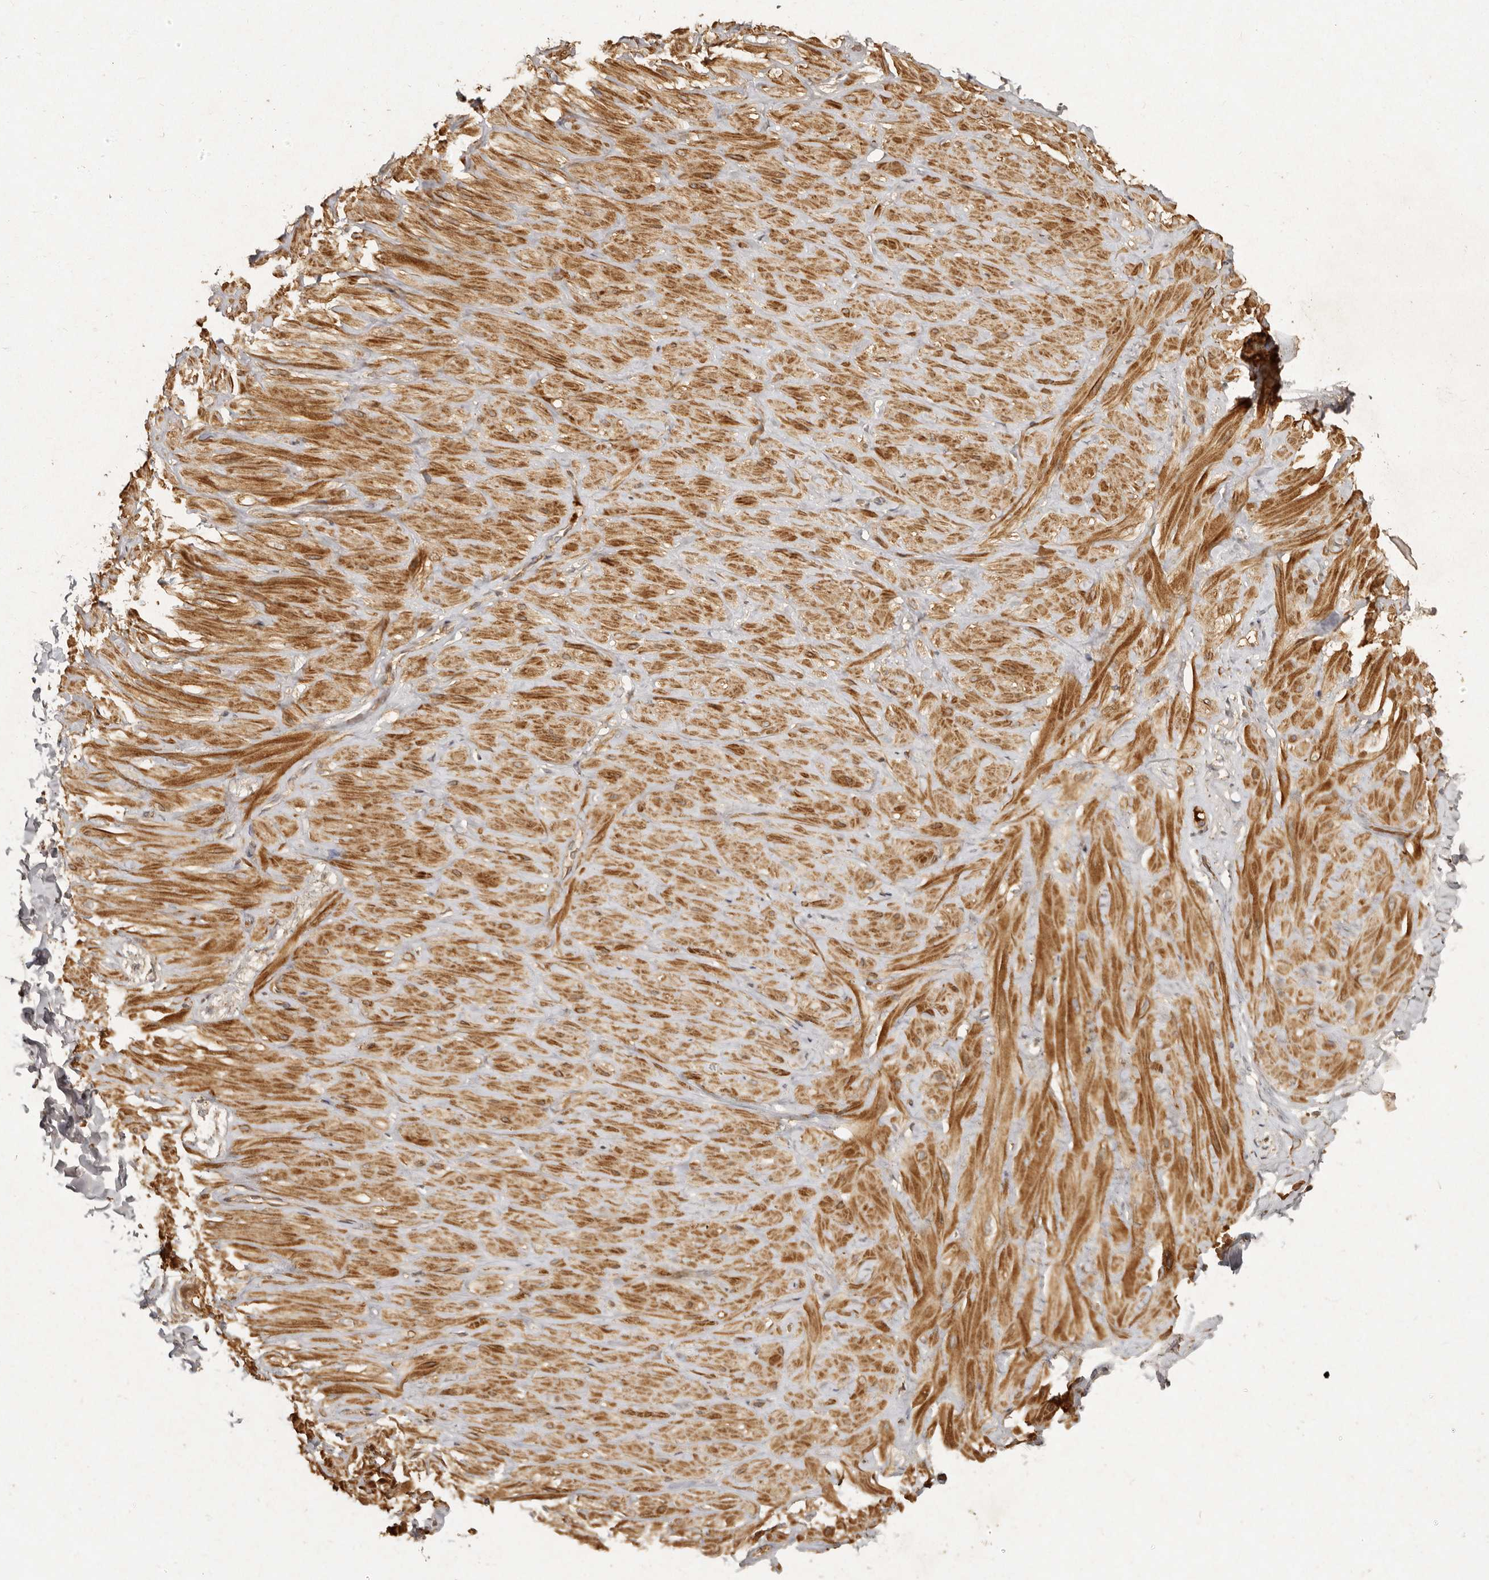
{"staining": {"intensity": "weak", "quantity": ">75%", "location": "cytoplasmic/membranous"}, "tissue": "adipose tissue", "cell_type": "Adipocytes", "image_type": "normal", "snomed": [{"axis": "morphology", "description": "Normal tissue, NOS"}, {"axis": "topography", "description": "Adipose tissue"}, {"axis": "topography", "description": "Vascular tissue"}, {"axis": "topography", "description": "Peripheral nerve tissue"}], "caption": "Immunohistochemistry micrograph of unremarkable adipose tissue: human adipose tissue stained using IHC shows low levels of weak protein expression localized specifically in the cytoplasmic/membranous of adipocytes, appearing as a cytoplasmic/membranous brown color.", "gene": "SEMA3A", "patient": {"sex": "male", "age": 25}}